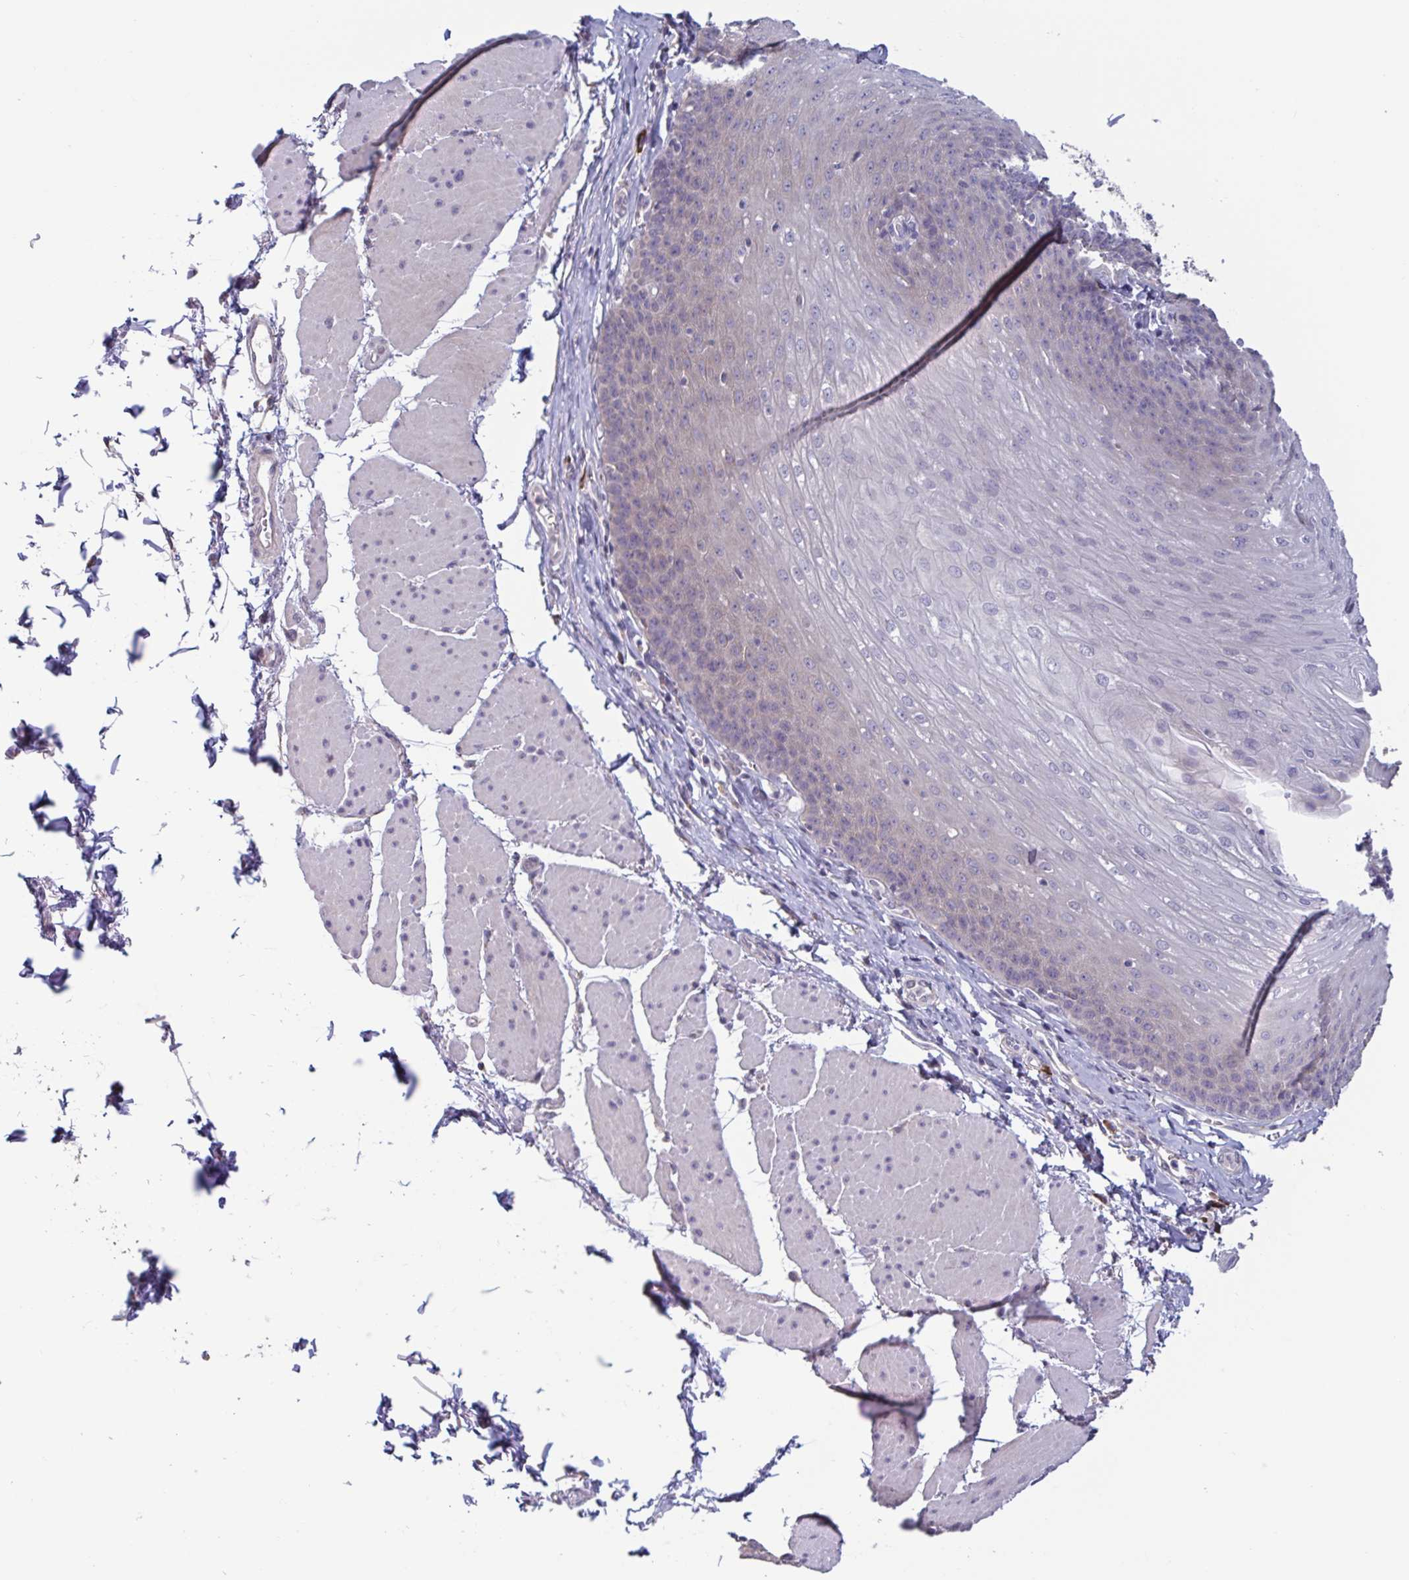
{"staining": {"intensity": "negative", "quantity": "none", "location": "none"}, "tissue": "esophagus", "cell_type": "Squamous epithelial cells", "image_type": "normal", "snomed": [{"axis": "morphology", "description": "Normal tissue, NOS"}, {"axis": "topography", "description": "Esophagus"}], "caption": "This is a micrograph of immunohistochemistry (IHC) staining of normal esophagus, which shows no staining in squamous epithelial cells. (DAB (3,3'-diaminobenzidine) immunohistochemistry (IHC), high magnification).", "gene": "CD1E", "patient": {"sex": "female", "age": 81}}